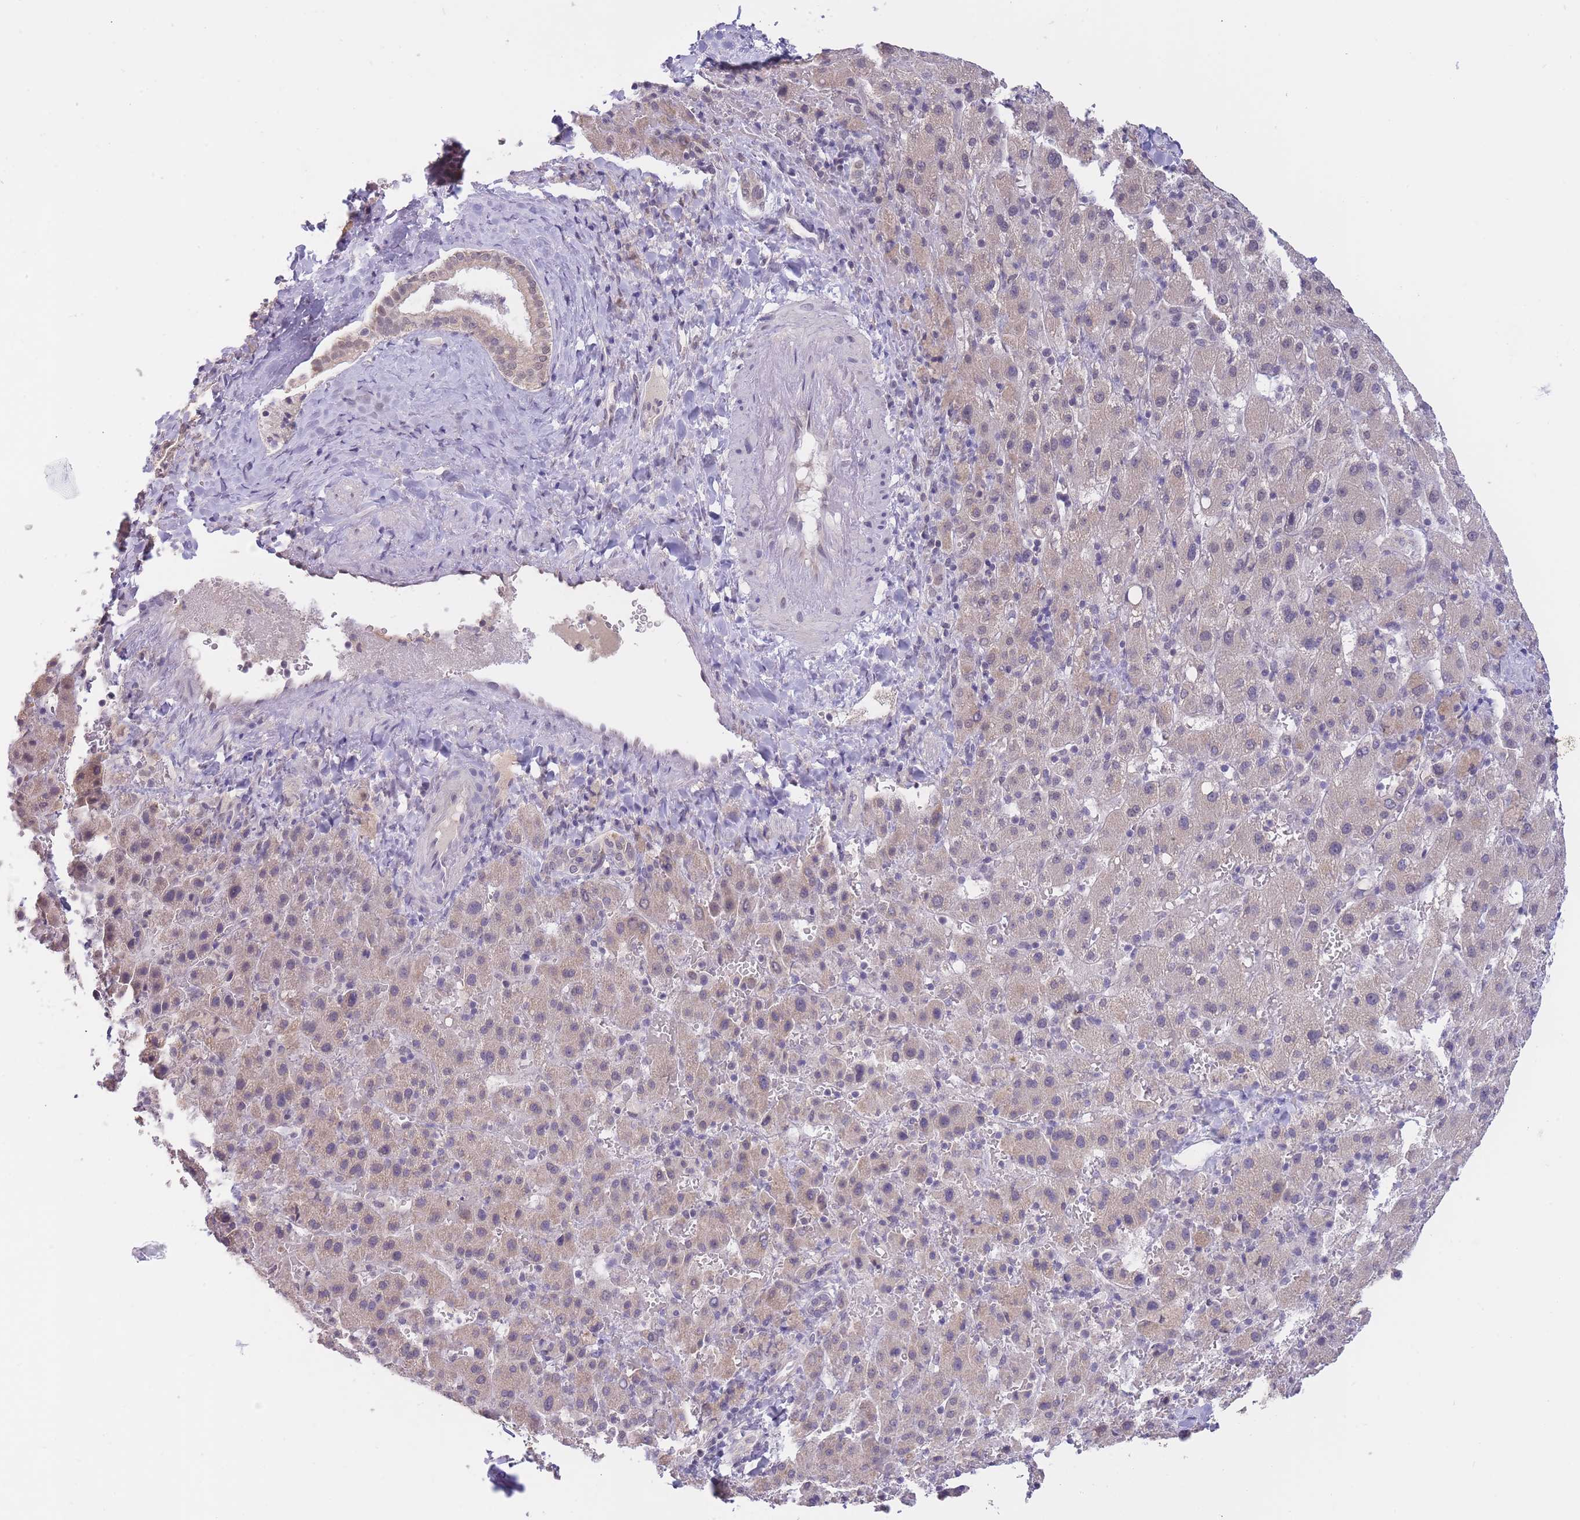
{"staining": {"intensity": "negative", "quantity": "none", "location": "none"}, "tissue": "liver cancer", "cell_type": "Tumor cells", "image_type": "cancer", "snomed": [{"axis": "morphology", "description": "Carcinoma, Hepatocellular, NOS"}, {"axis": "topography", "description": "Liver"}], "caption": "Immunohistochemical staining of liver cancer (hepatocellular carcinoma) exhibits no significant expression in tumor cells. Brightfield microscopy of immunohistochemistry (IHC) stained with DAB (brown) and hematoxylin (blue), captured at high magnification.", "gene": "GOLGA6L25", "patient": {"sex": "female", "age": 58}}